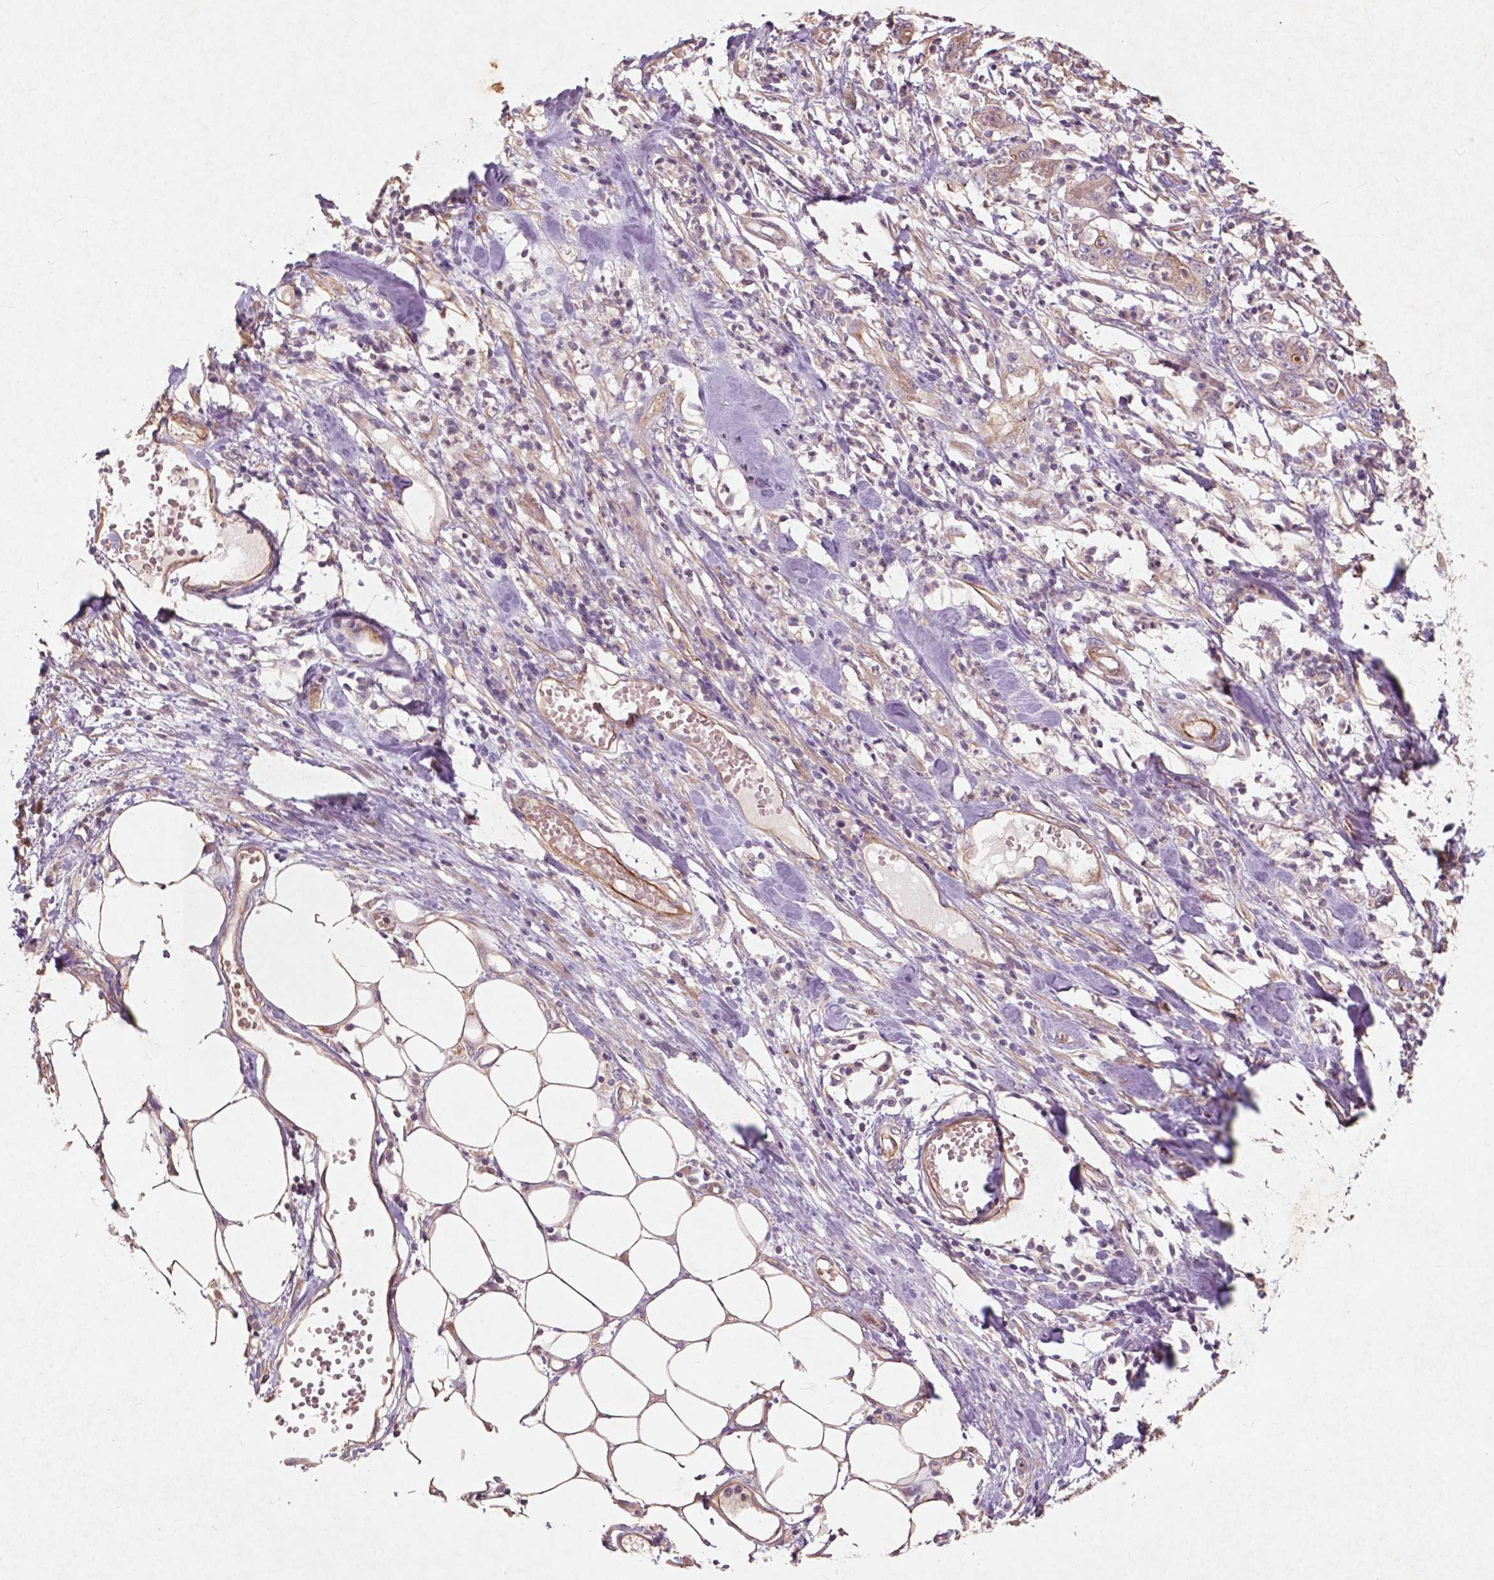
{"staining": {"intensity": "weak", "quantity": "<25%", "location": "cytoplasmic/membranous"}, "tissue": "stomach cancer", "cell_type": "Tumor cells", "image_type": "cancer", "snomed": [{"axis": "morphology", "description": "Adenocarcinoma, NOS"}, {"axis": "topography", "description": "Stomach, upper"}], "caption": "IHC image of human stomach cancer stained for a protein (brown), which shows no positivity in tumor cells.", "gene": "RFPL4B", "patient": {"sex": "male", "age": 68}}